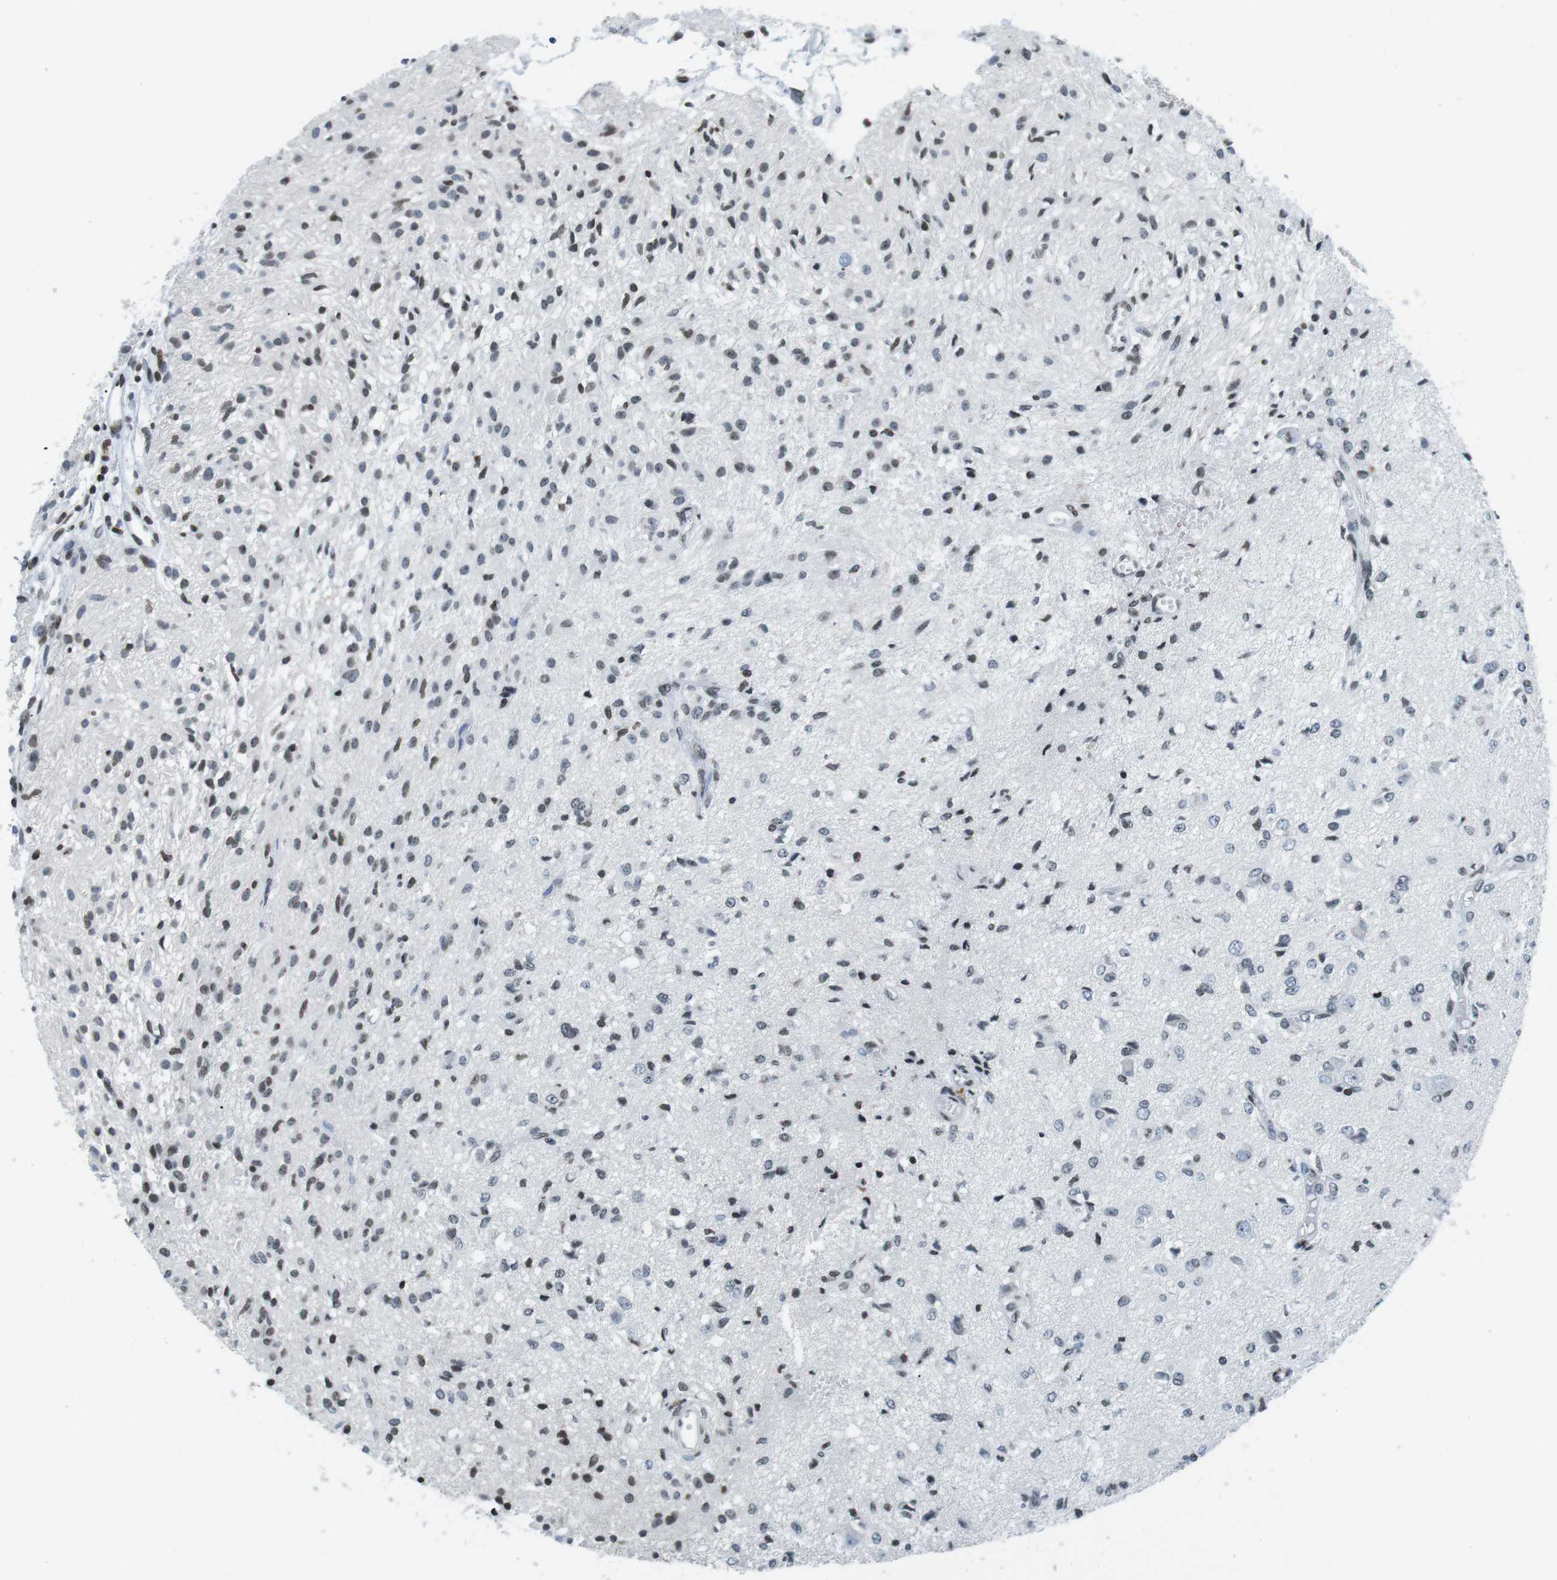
{"staining": {"intensity": "weak", "quantity": "25%-75%", "location": "nuclear"}, "tissue": "glioma", "cell_type": "Tumor cells", "image_type": "cancer", "snomed": [{"axis": "morphology", "description": "Glioma, malignant, High grade"}, {"axis": "topography", "description": "Brain"}], "caption": "Human malignant glioma (high-grade) stained with a protein marker shows weak staining in tumor cells.", "gene": "E2F2", "patient": {"sex": "female", "age": 59}}